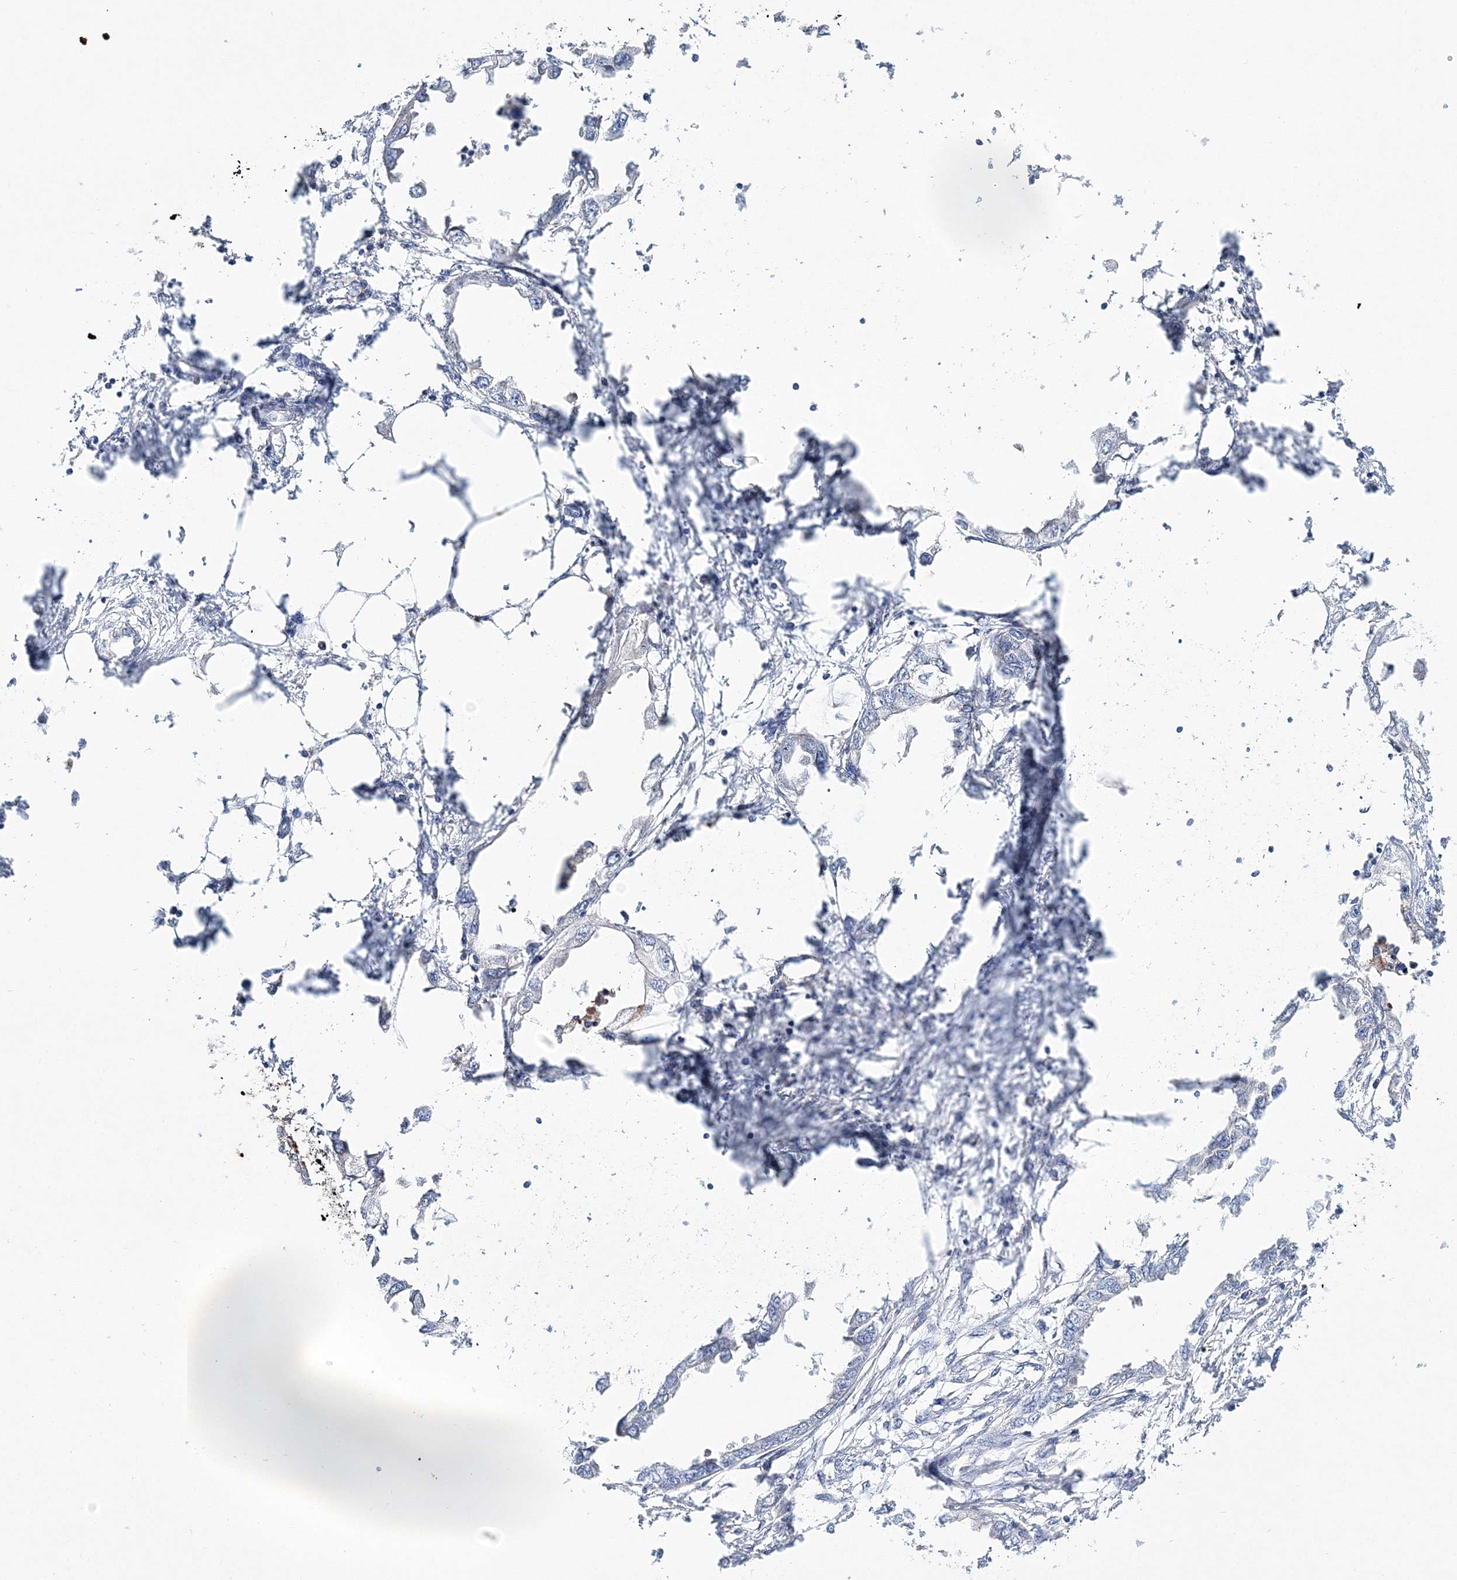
{"staining": {"intensity": "negative", "quantity": "none", "location": "none"}, "tissue": "endometrial cancer", "cell_type": "Tumor cells", "image_type": "cancer", "snomed": [{"axis": "morphology", "description": "Adenocarcinoma, NOS"}, {"axis": "morphology", "description": "Adenocarcinoma, metastatic, NOS"}, {"axis": "topography", "description": "Adipose tissue"}, {"axis": "topography", "description": "Endometrium"}], "caption": "Immunohistochemistry histopathology image of endometrial adenocarcinoma stained for a protein (brown), which displays no staining in tumor cells.", "gene": "ARHGAP32", "patient": {"sex": "female", "age": 67}}